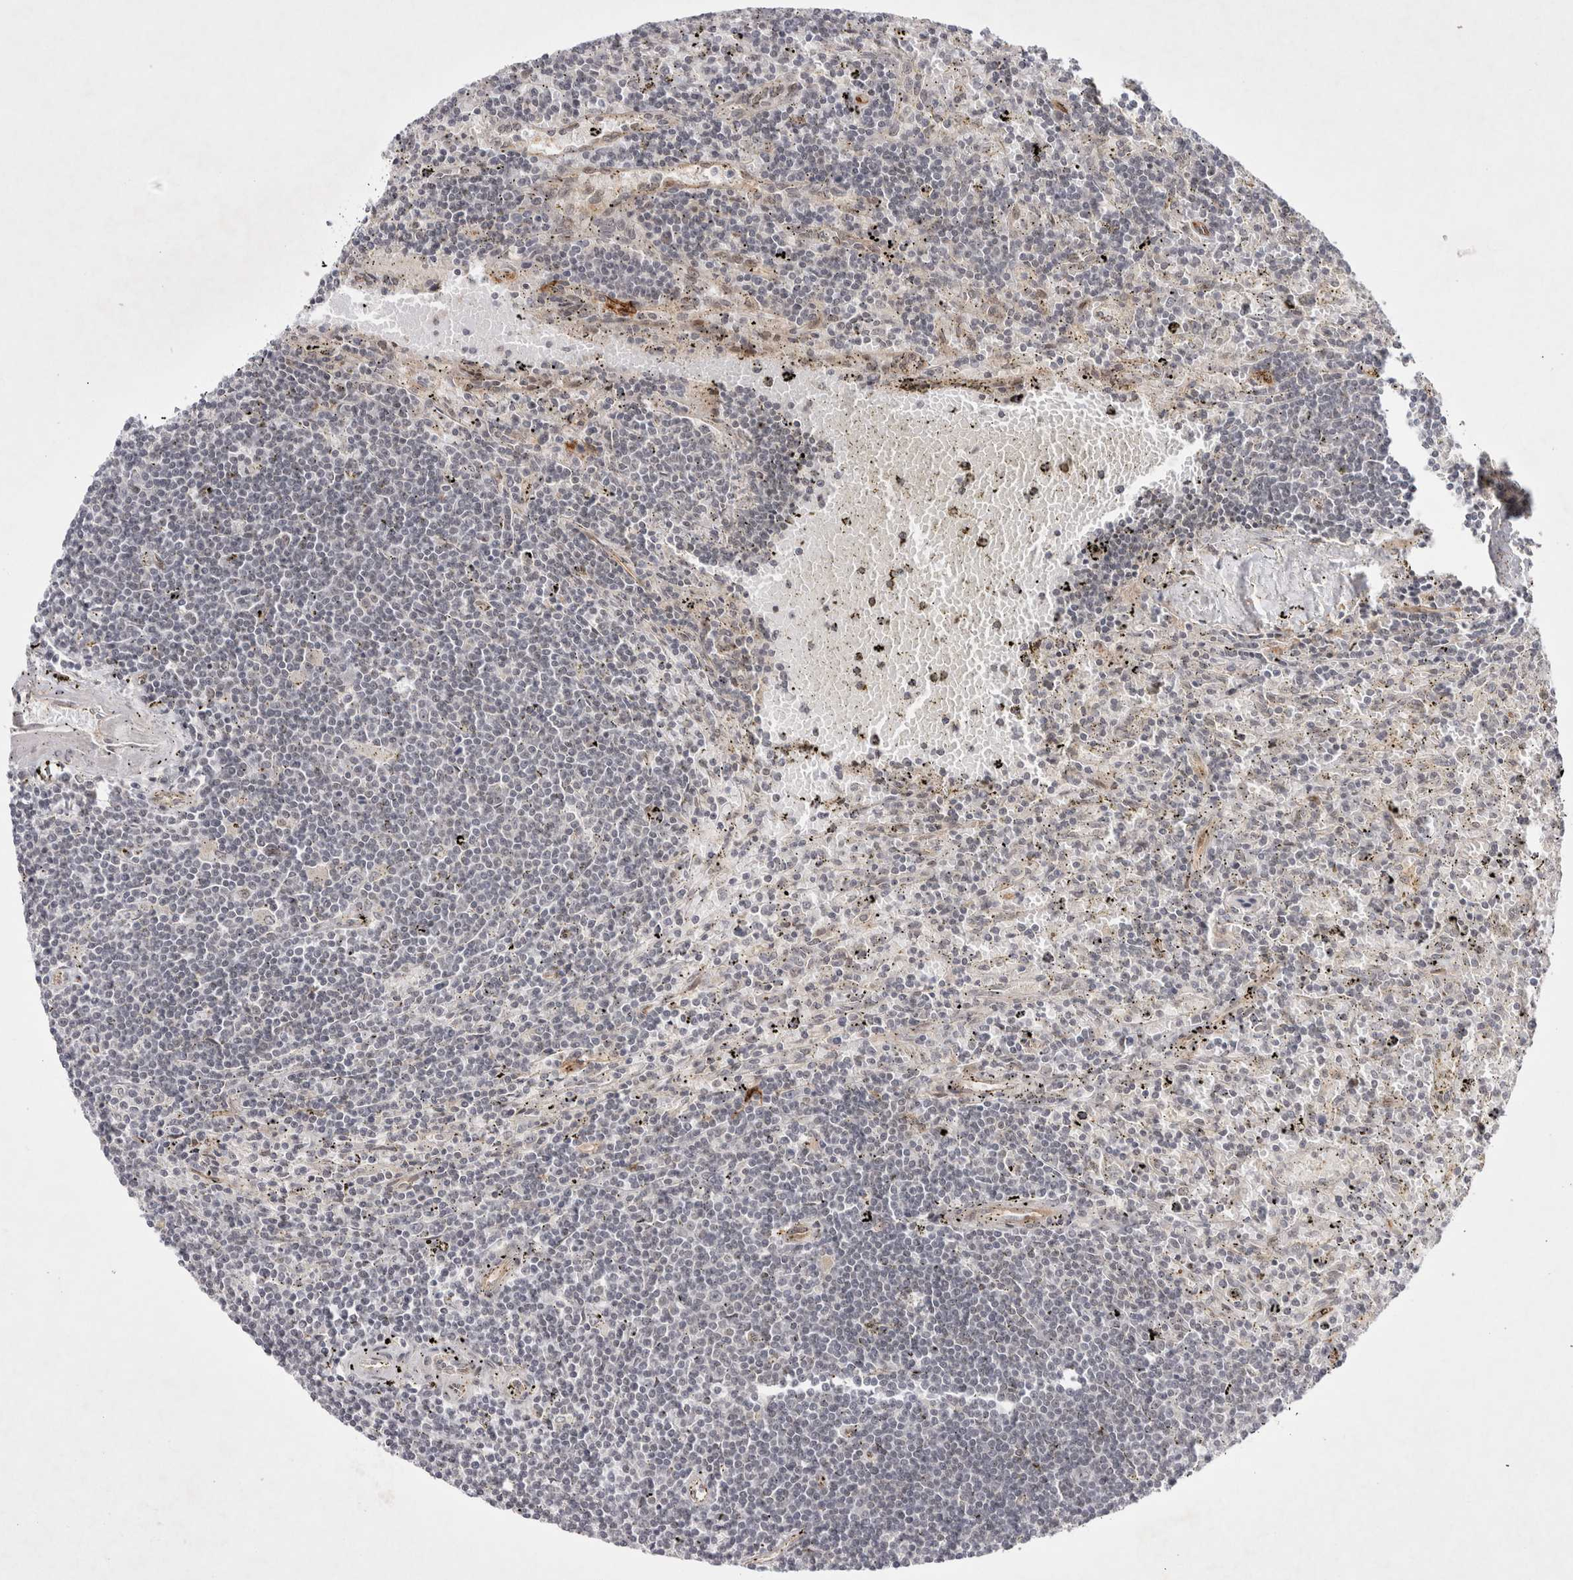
{"staining": {"intensity": "negative", "quantity": "none", "location": "none"}, "tissue": "lymphoma", "cell_type": "Tumor cells", "image_type": "cancer", "snomed": [{"axis": "morphology", "description": "Malignant lymphoma, non-Hodgkin's type, Low grade"}, {"axis": "topography", "description": "Spleen"}], "caption": "An immunohistochemistry histopathology image of low-grade malignant lymphoma, non-Hodgkin's type is shown. There is no staining in tumor cells of low-grade malignant lymphoma, non-Hodgkin's type.", "gene": "ZNF318", "patient": {"sex": "male", "age": 76}}